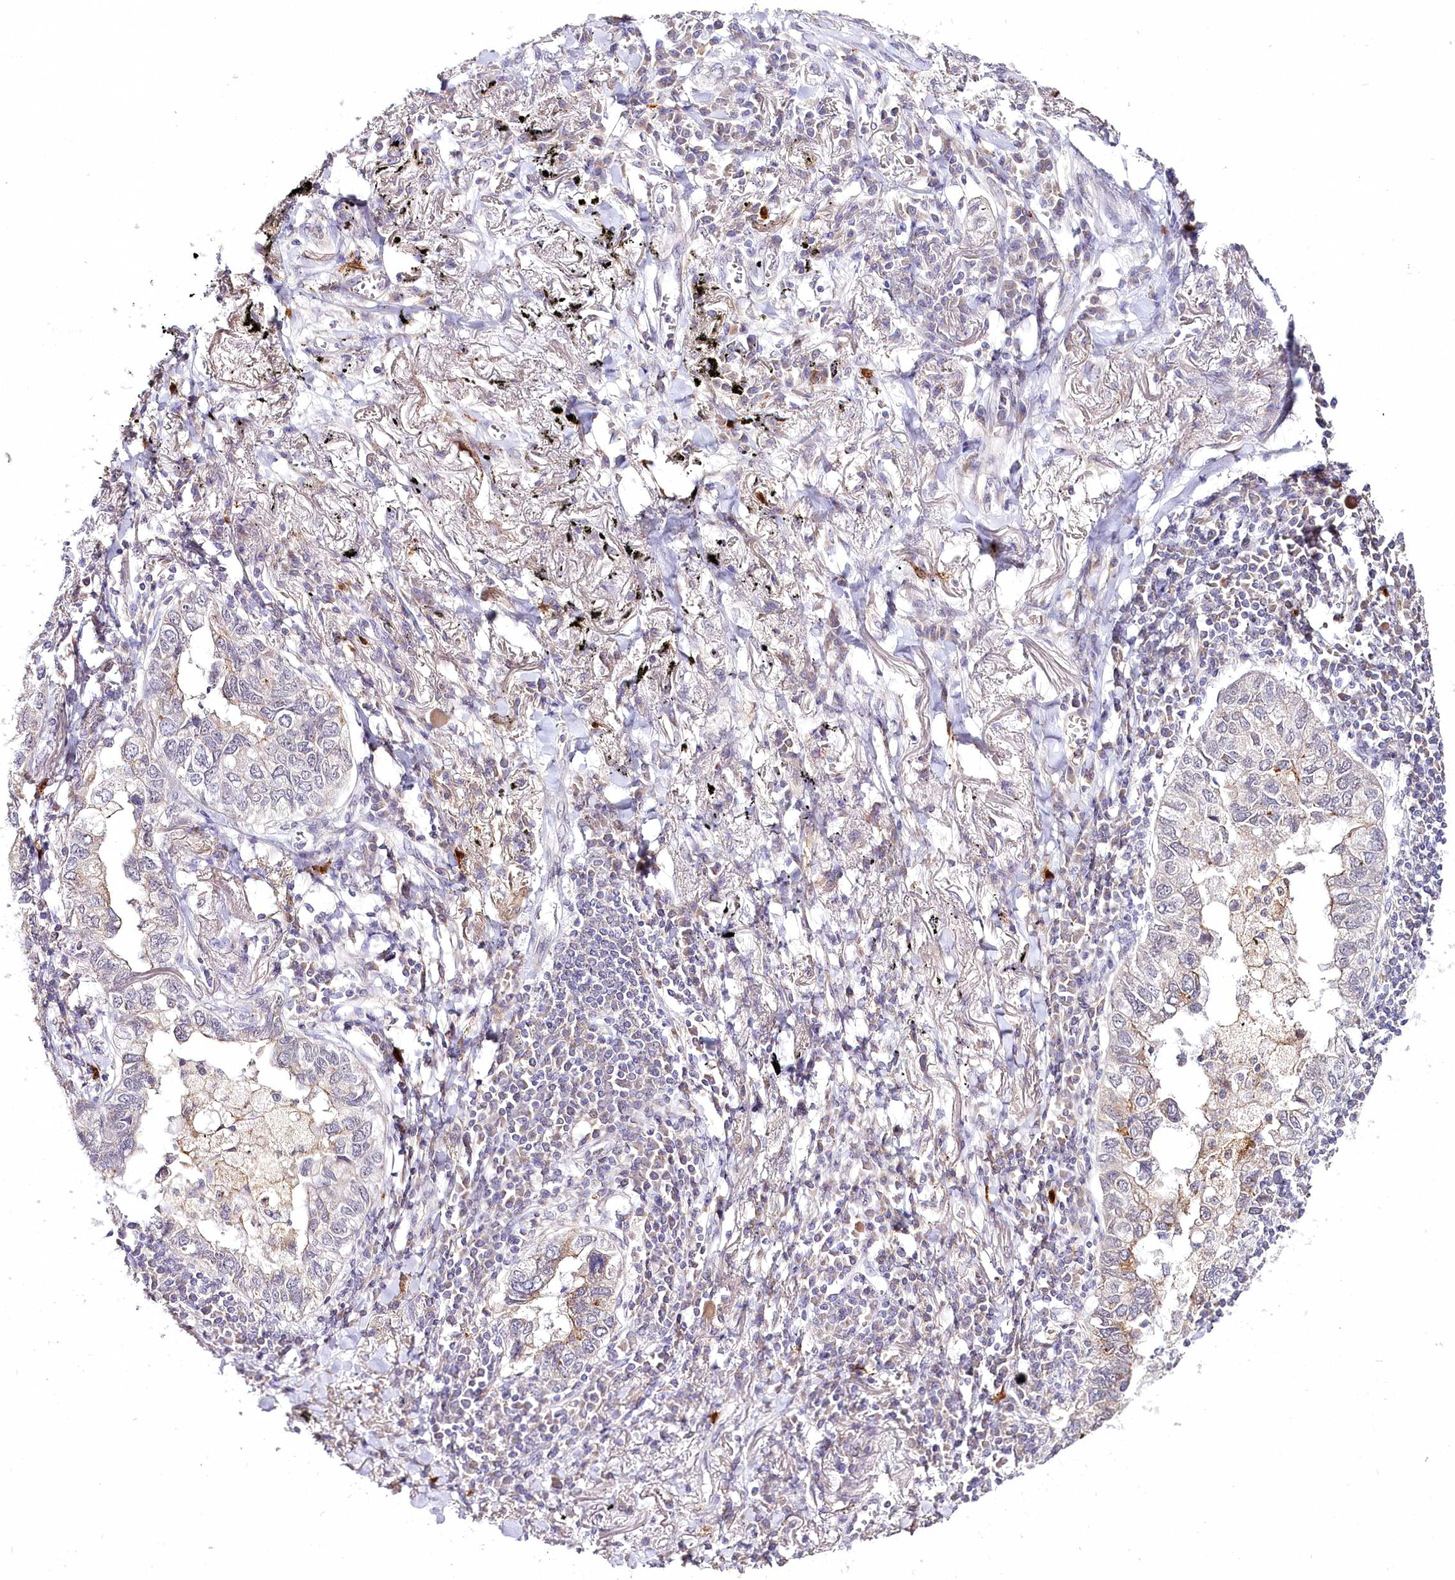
{"staining": {"intensity": "weak", "quantity": "<25%", "location": "cytoplasmic/membranous"}, "tissue": "lung cancer", "cell_type": "Tumor cells", "image_type": "cancer", "snomed": [{"axis": "morphology", "description": "Adenocarcinoma, NOS"}, {"axis": "topography", "description": "Lung"}], "caption": "Lung adenocarcinoma was stained to show a protein in brown. There is no significant staining in tumor cells. (Brightfield microscopy of DAB (3,3'-diaminobenzidine) immunohistochemistry (IHC) at high magnification).", "gene": "VWA5A", "patient": {"sex": "male", "age": 65}}